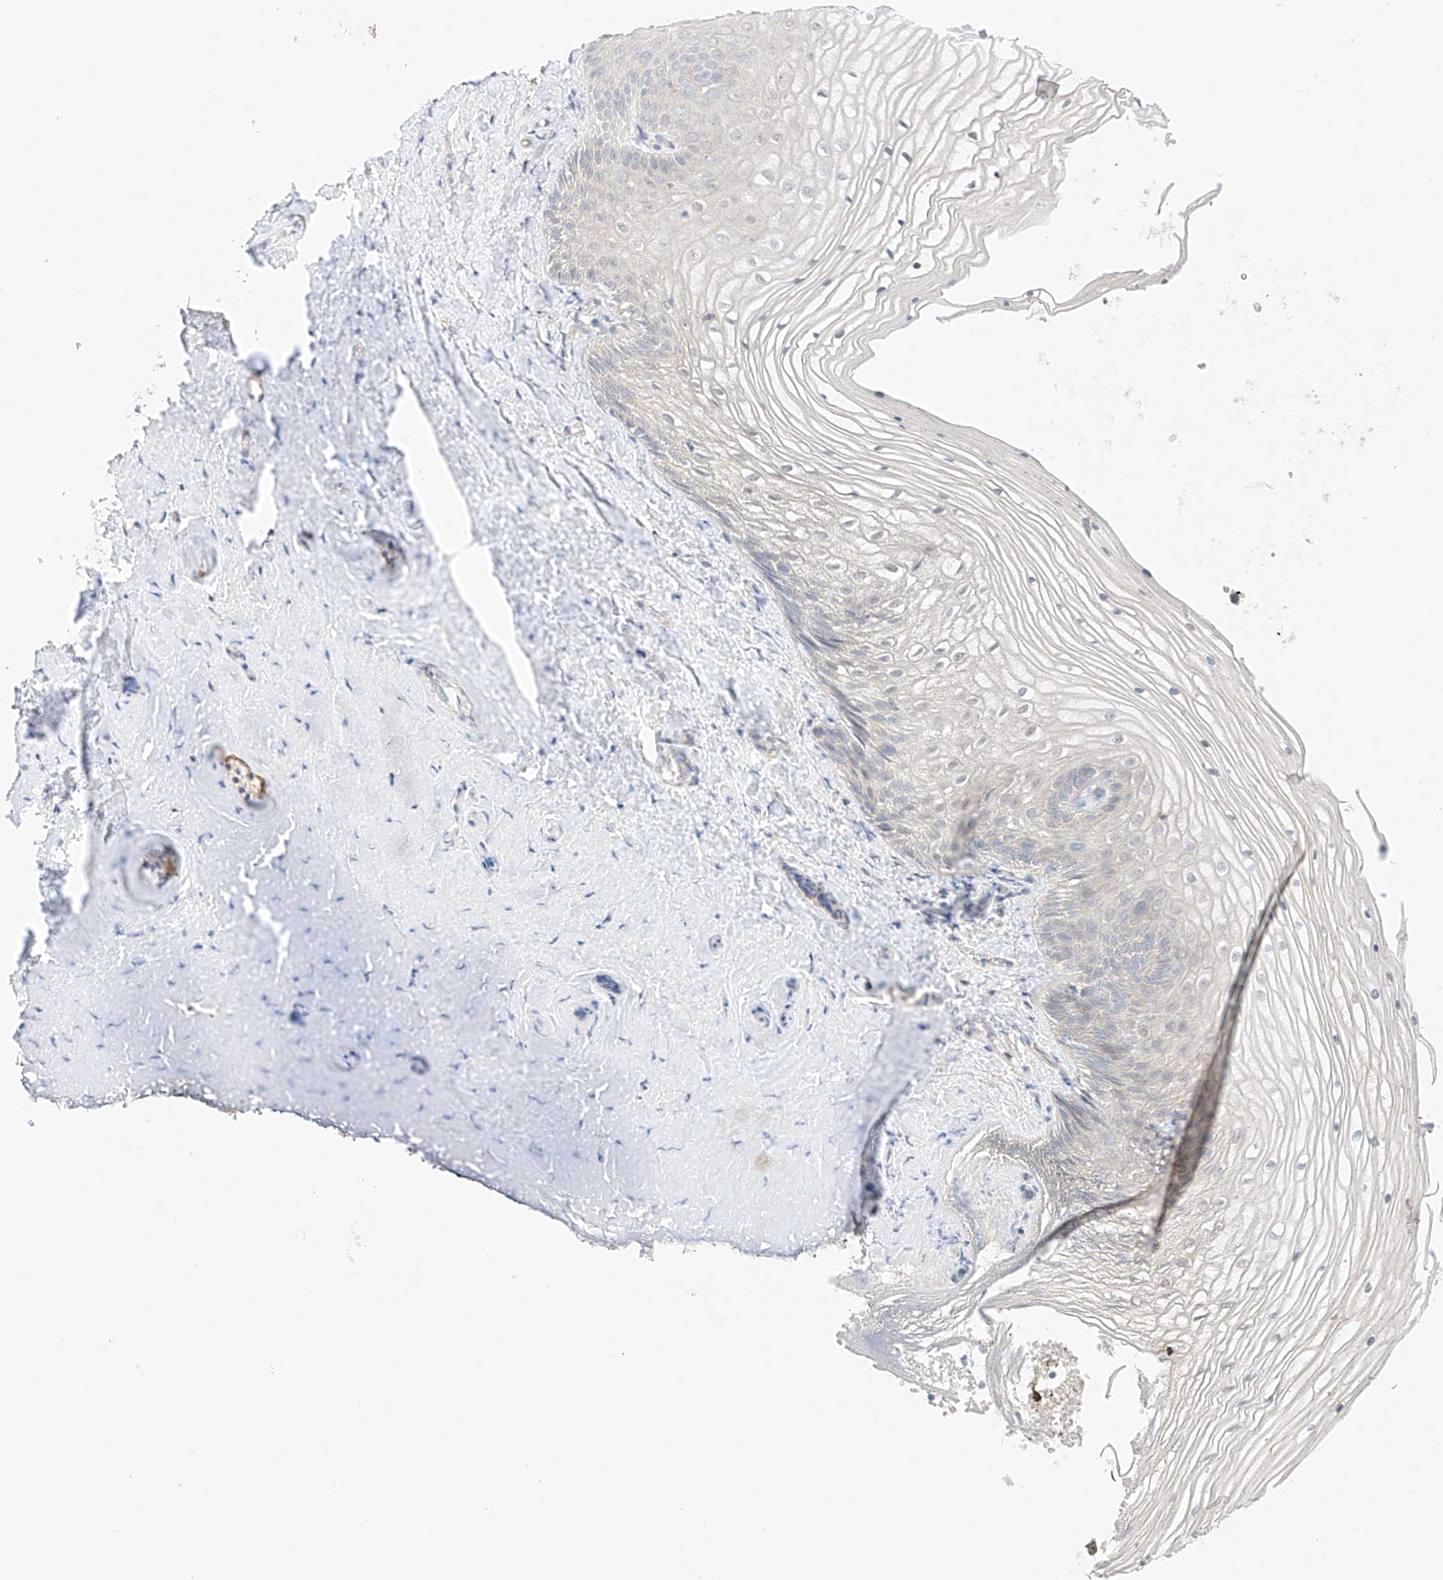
{"staining": {"intensity": "negative", "quantity": "none", "location": "none"}, "tissue": "vagina", "cell_type": "Squamous epithelial cells", "image_type": "normal", "snomed": [{"axis": "morphology", "description": "Normal tissue, NOS"}, {"axis": "topography", "description": "Vagina"}, {"axis": "topography", "description": "Cervix"}], "caption": "IHC of unremarkable human vagina reveals no staining in squamous epithelial cells.", "gene": "IL22RA2", "patient": {"sex": "female", "age": 40}}